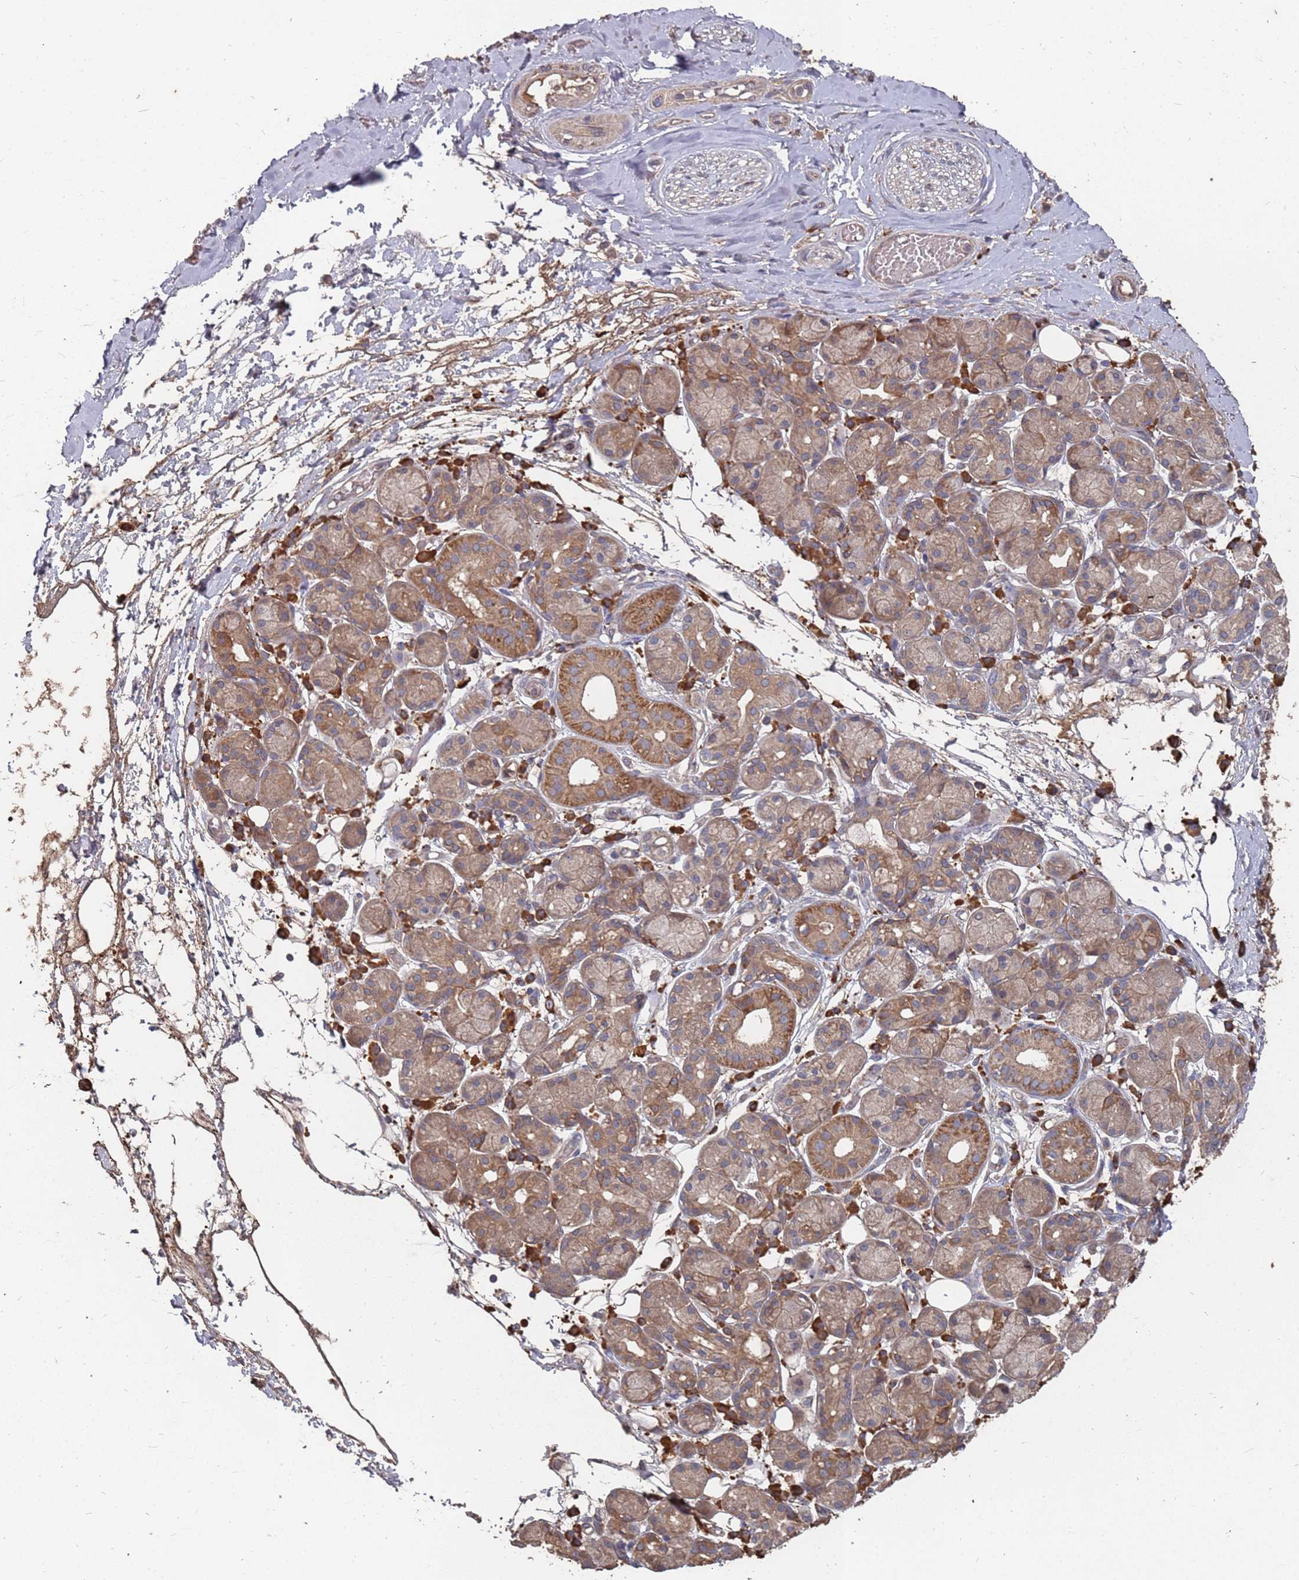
{"staining": {"intensity": "weak", "quantity": "25%-75%", "location": "cytoplasmic/membranous"}, "tissue": "adipose tissue", "cell_type": "Adipocytes", "image_type": "normal", "snomed": [{"axis": "morphology", "description": "Normal tissue, NOS"}, {"axis": "topography", "description": "Salivary gland"}, {"axis": "topography", "description": "Peripheral nerve tissue"}], "caption": "Adipose tissue stained with immunohistochemistry (IHC) displays weak cytoplasmic/membranous positivity in approximately 25%-75% of adipocytes.", "gene": "ATG5", "patient": {"sex": "male", "age": 62}}